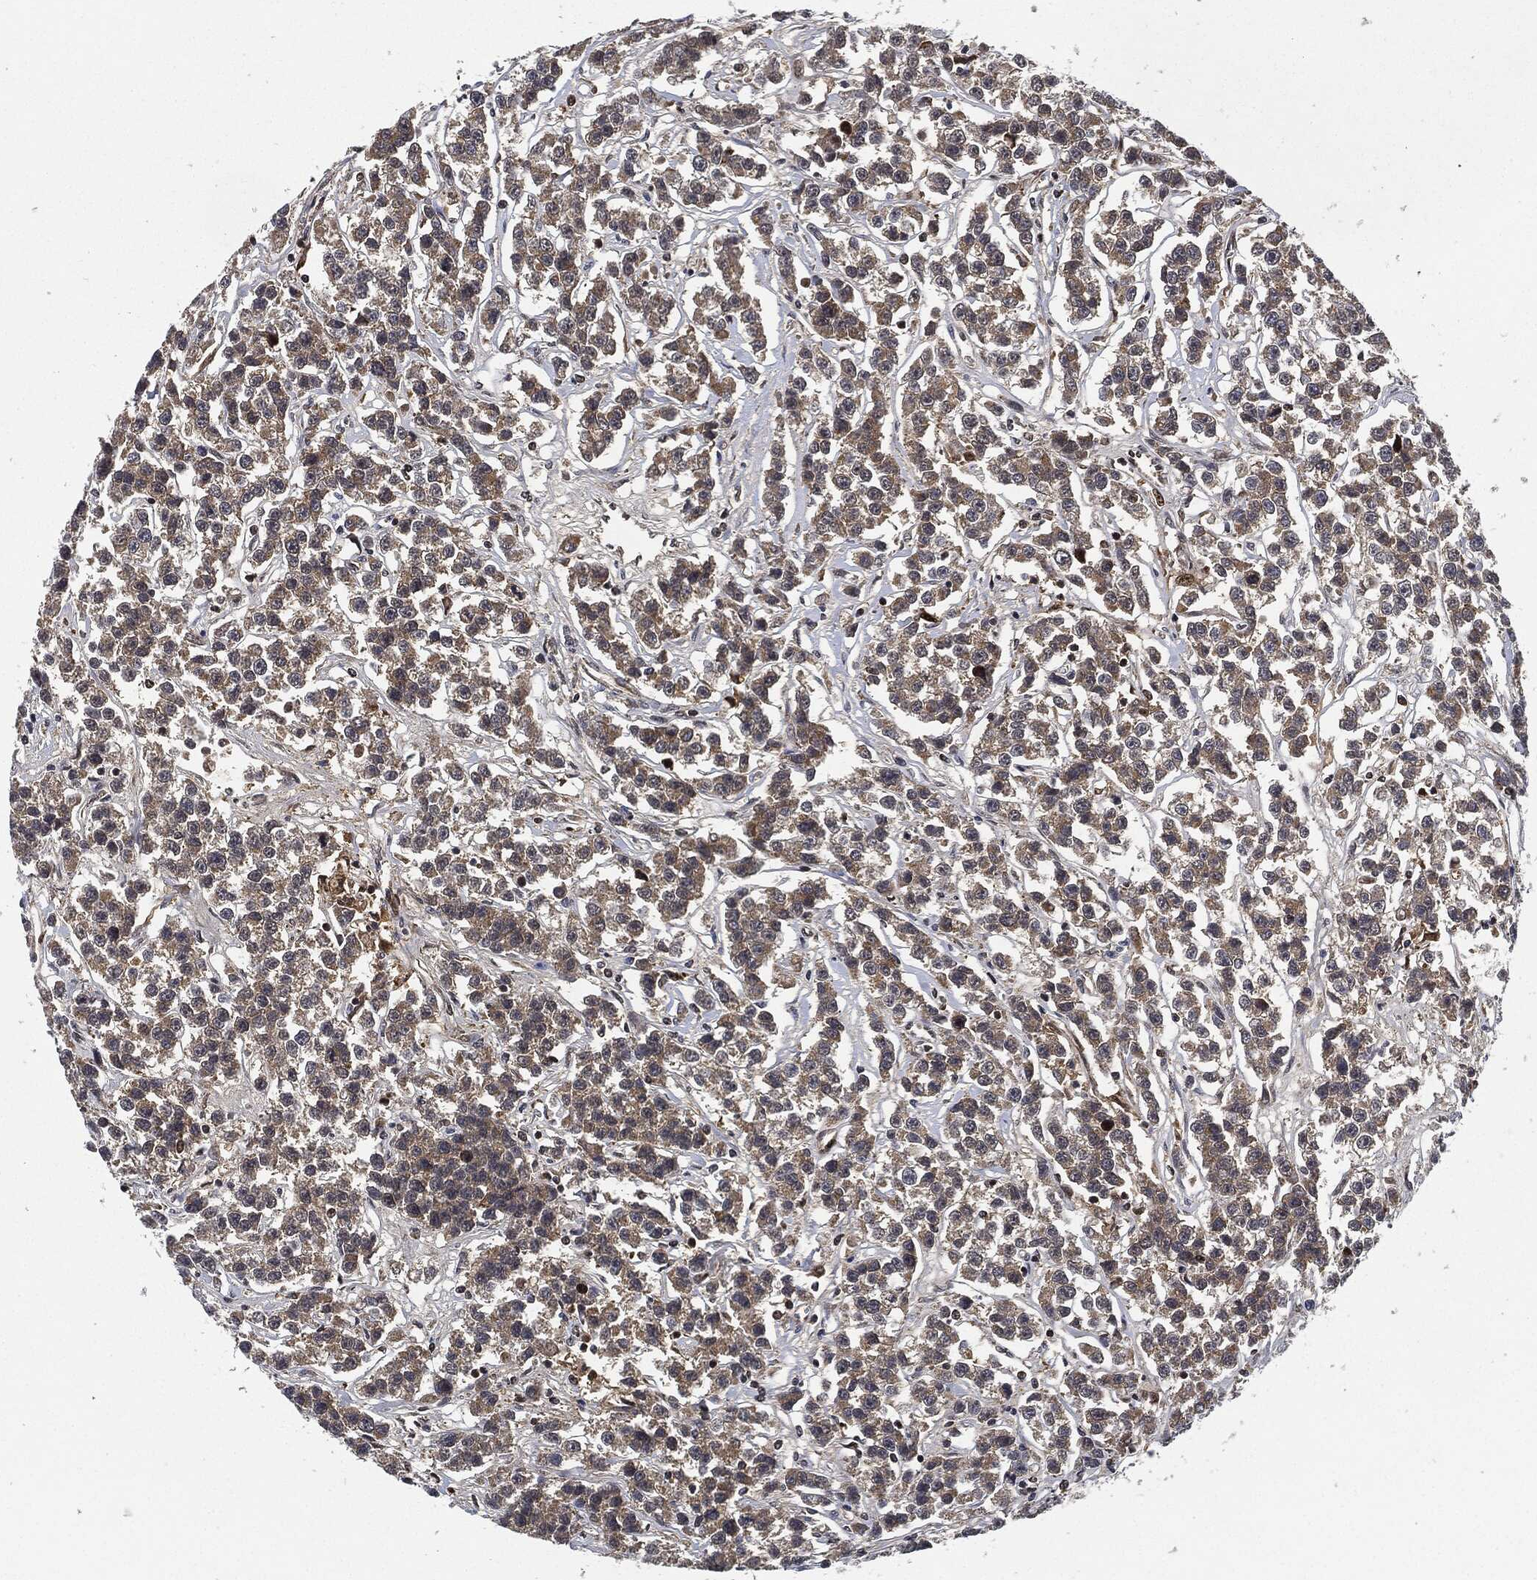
{"staining": {"intensity": "weak", "quantity": ">75%", "location": "cytoplasmic/membranous"}, "tissue": "testis cancer", "cell_type": "Tumor cells", "image_type": "cancer", "snomed": [{"axis": "morphology", "description": "Seminoma, NOS"}, {"axis": "topography", "description": "Testis"}], "caption": "This micrograph shows immunohistochemistry (IHC) staining of human seminoma (testis), with low weak cytoplasmic/membranous positivity in approximately >75% of tumor cells.", "gene": "RNASEL", "patient": {"sex": "male", "age": 59}}